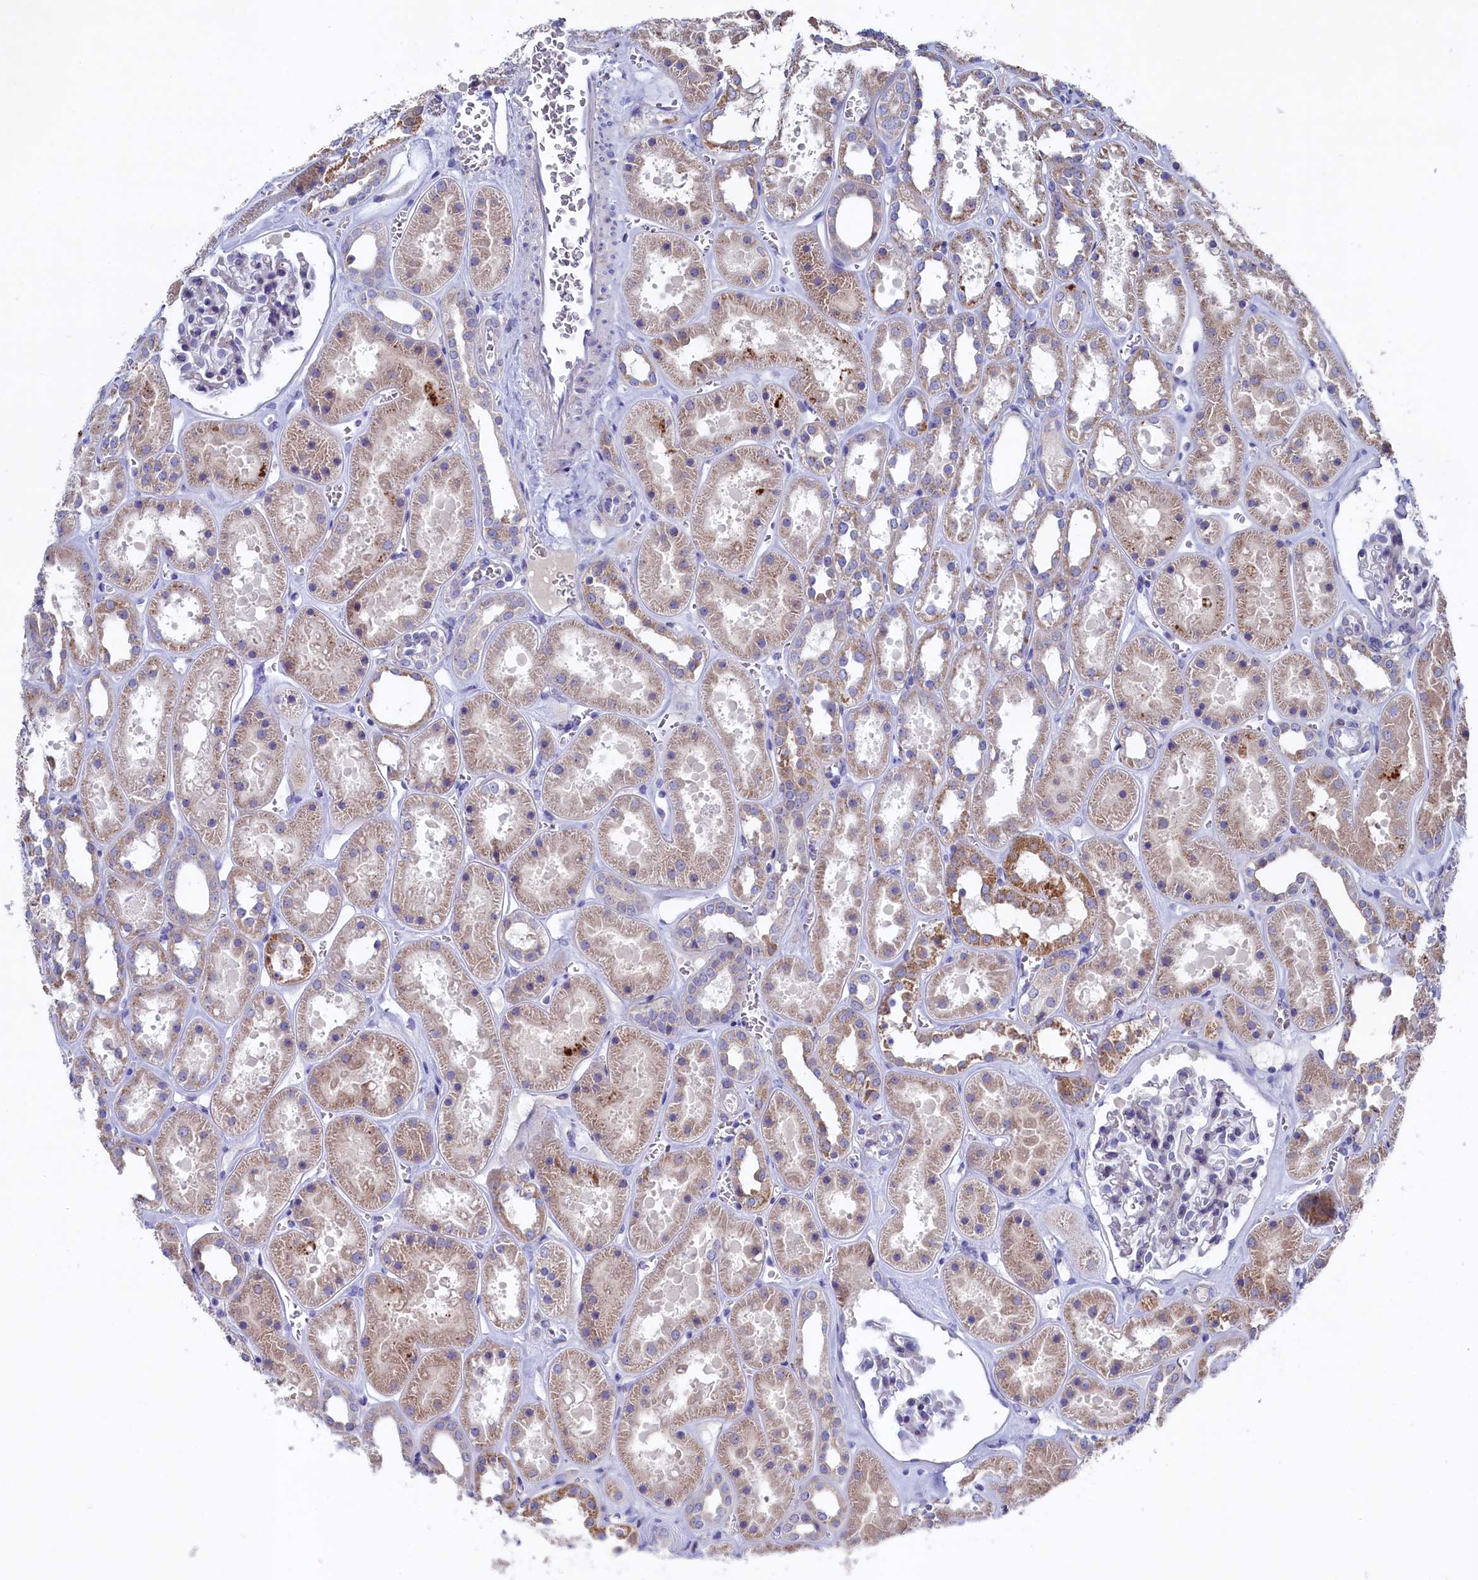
{"staining": {"intensity": "negative", "quantity": "none", "location": "none"}, "tissue": "kidney", "cell_type": "Cells in glomeruli", "image_type": "normal", "snomed": [{"axis": "morphology", "description": "Normal tissue, NOS"}, {"axis": "topography", "description": "Kidney"}], "caption": "High magnification brightfield microscopy of normal kidney stained with DAB (3,3'-diaminobenzidine) (brown) and counterstained with hematoxylin (blue): cells in glomeruli show no significant staining. (DAB immunohistochemistry (IHC) visualized using brightfield microscopy, high magnification).", "gene": "GPR108", "patient": {"sex": "female", "age": 41}}